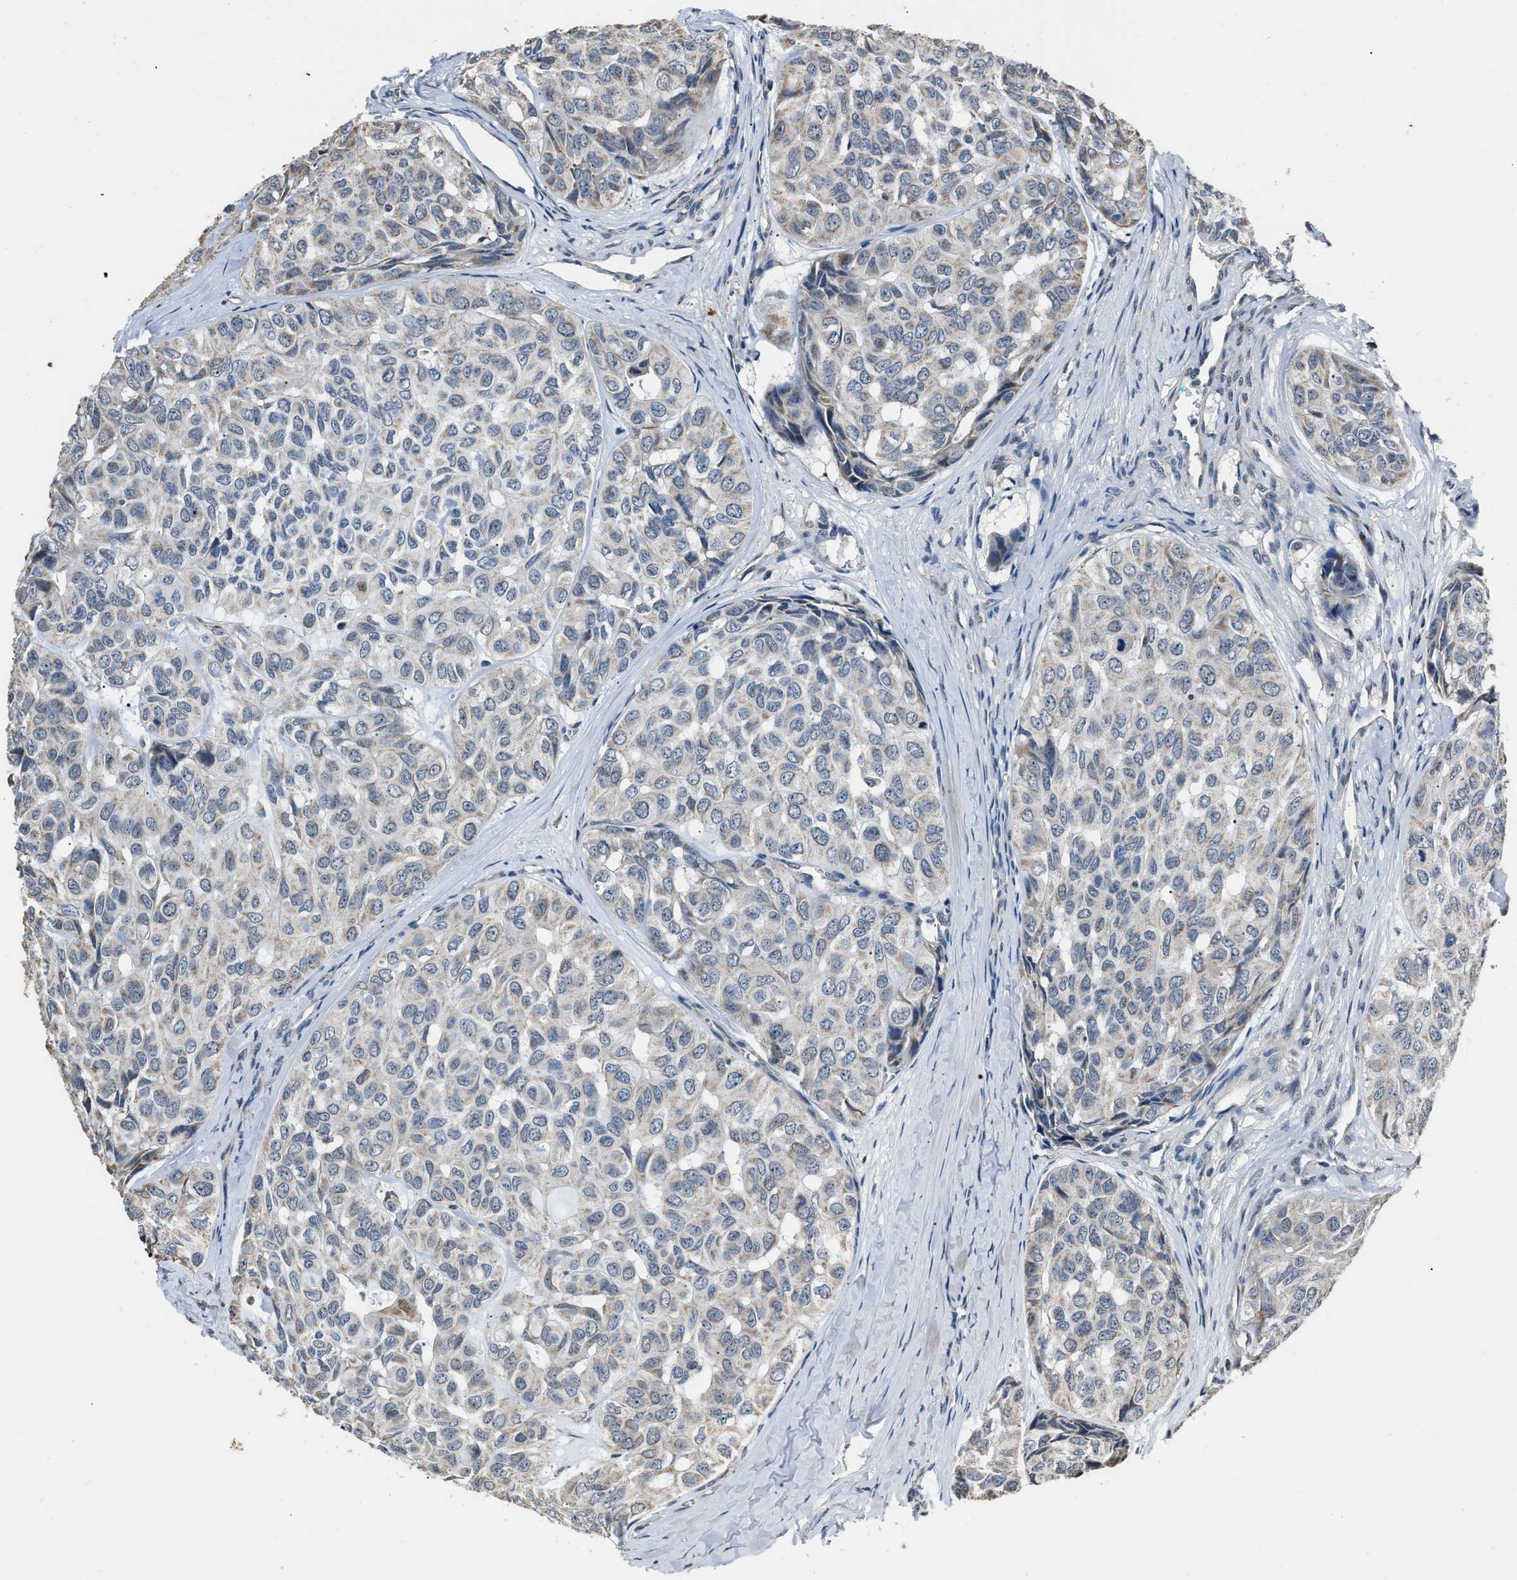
{"staining": {"intensity": "weak", "quantity": "25%-75%", "location": "cytoplasmic/membranous"}, "tissue": "head and neck cancer", "cell_type": "Tumor cells", "image_type": "cancer", "snomed": [{"axis": "morphology", "description": "Adenocarcinoma, NOS"}, {"axis": "topography", "description": "Salivary gland, NOS"}, {"axis": "topography", "description": "Head-Neck"}], "caption": "Weak cytoplasmic/membranous expression is present in about 25%-75% of tumor cells in adenocarcinoma (head and neck).", "gene": "NSUN5", "patient": {"sex": "female", "age": 76}}